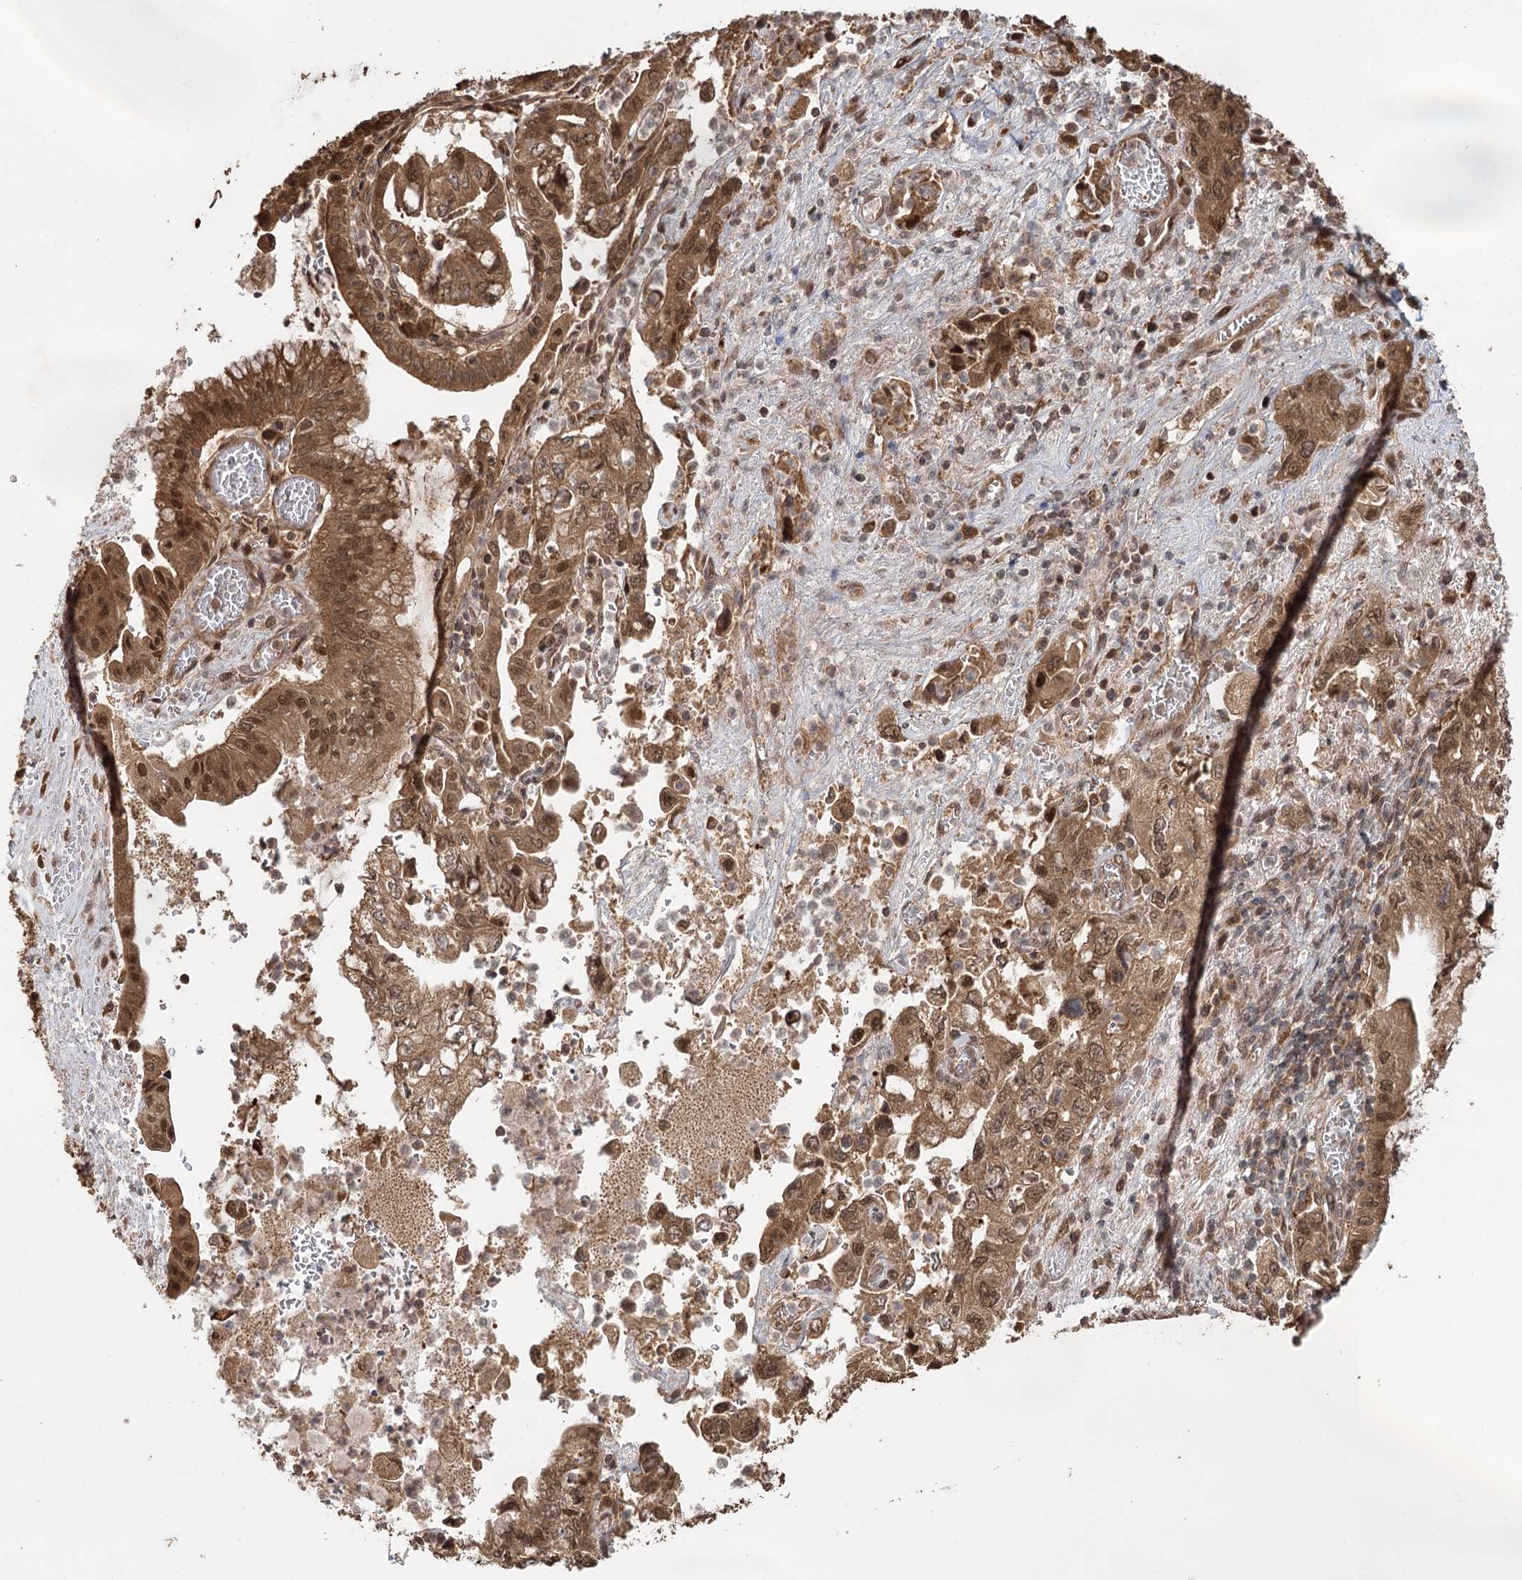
{"staining": {"intensity": "moderate", "quantity": ">75%", "location": "cytoplasmic/membranous,nuclear"}, "tissue": "pancreatic cancer", "cell_type": "Tumor cells", "image_type": "cancer", "snomed": [{"axis": "morphology", "description": "Adenocarcinoma, NOS"}, {"axis": "topography", "description": "Pancreas"}], "caption": "DAB (3,3'-diaminobenzidine) immunohistochemical staining of pancreatic adenocarcinoma displays moderate cytoplasmic/membranous and nuclear protein staining in about >75% of tumor cells.", "gene": "N6AMT1", "patient": {"sex": "female", "age": 73}}